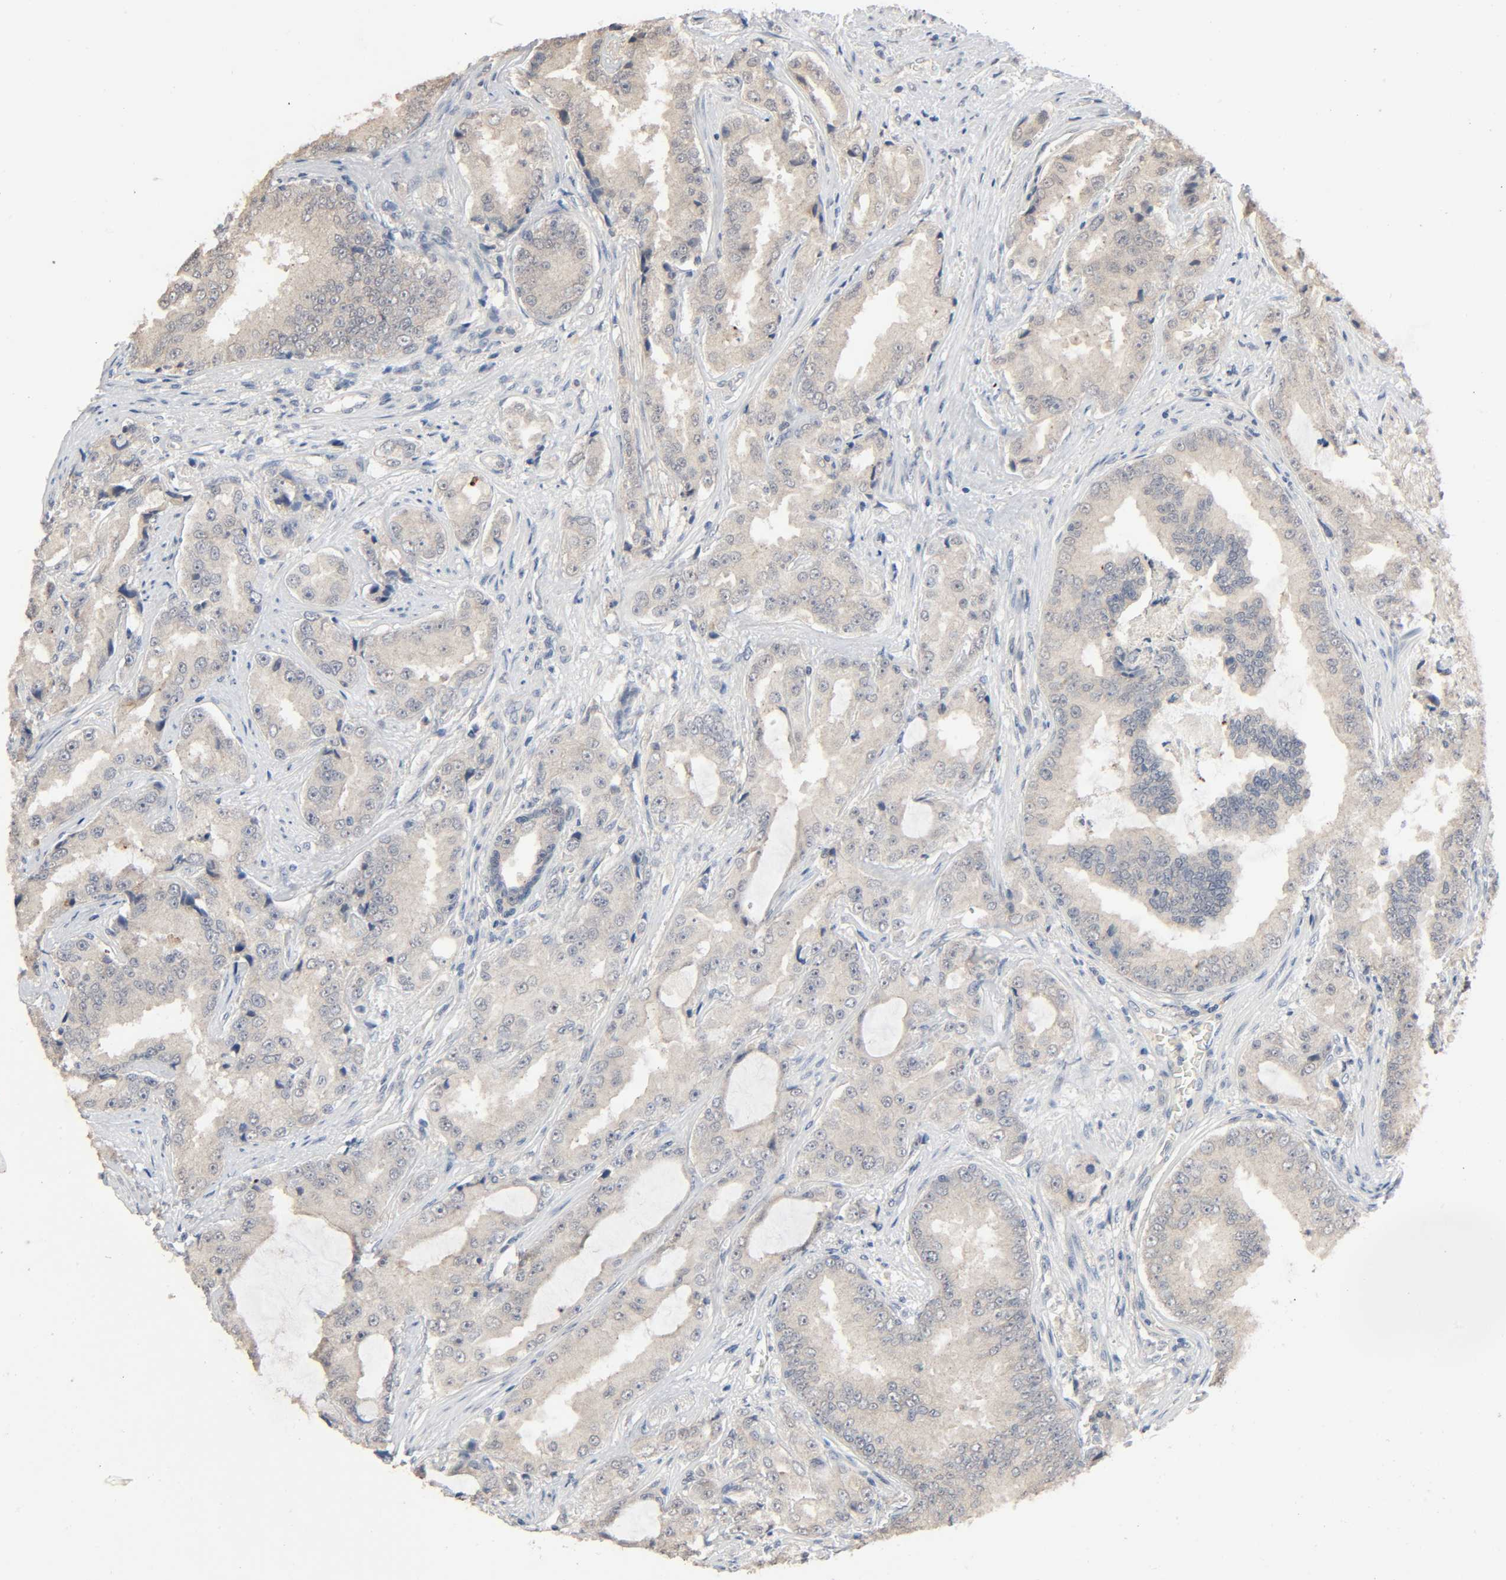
{"staining": {"intensity": "negative", "quantity": "none", "location": "none"}, "tissue": "prostate cancer", "cell_type": "Tumor cells", "image_type": "cancer", "snomed": [{"axis": "morphology", "description": "Adenocarcinoma, High grade"}, {"axis": "topography", "description": "Prostate"}], "caption": "Immunohistochemistry (IHC) of prostate cancer (high-grade adenocarcinoma) shows no positivity in tumor cells.", "gene": "MAGEA8", "patient": {"sex": "male", "age": 73}}